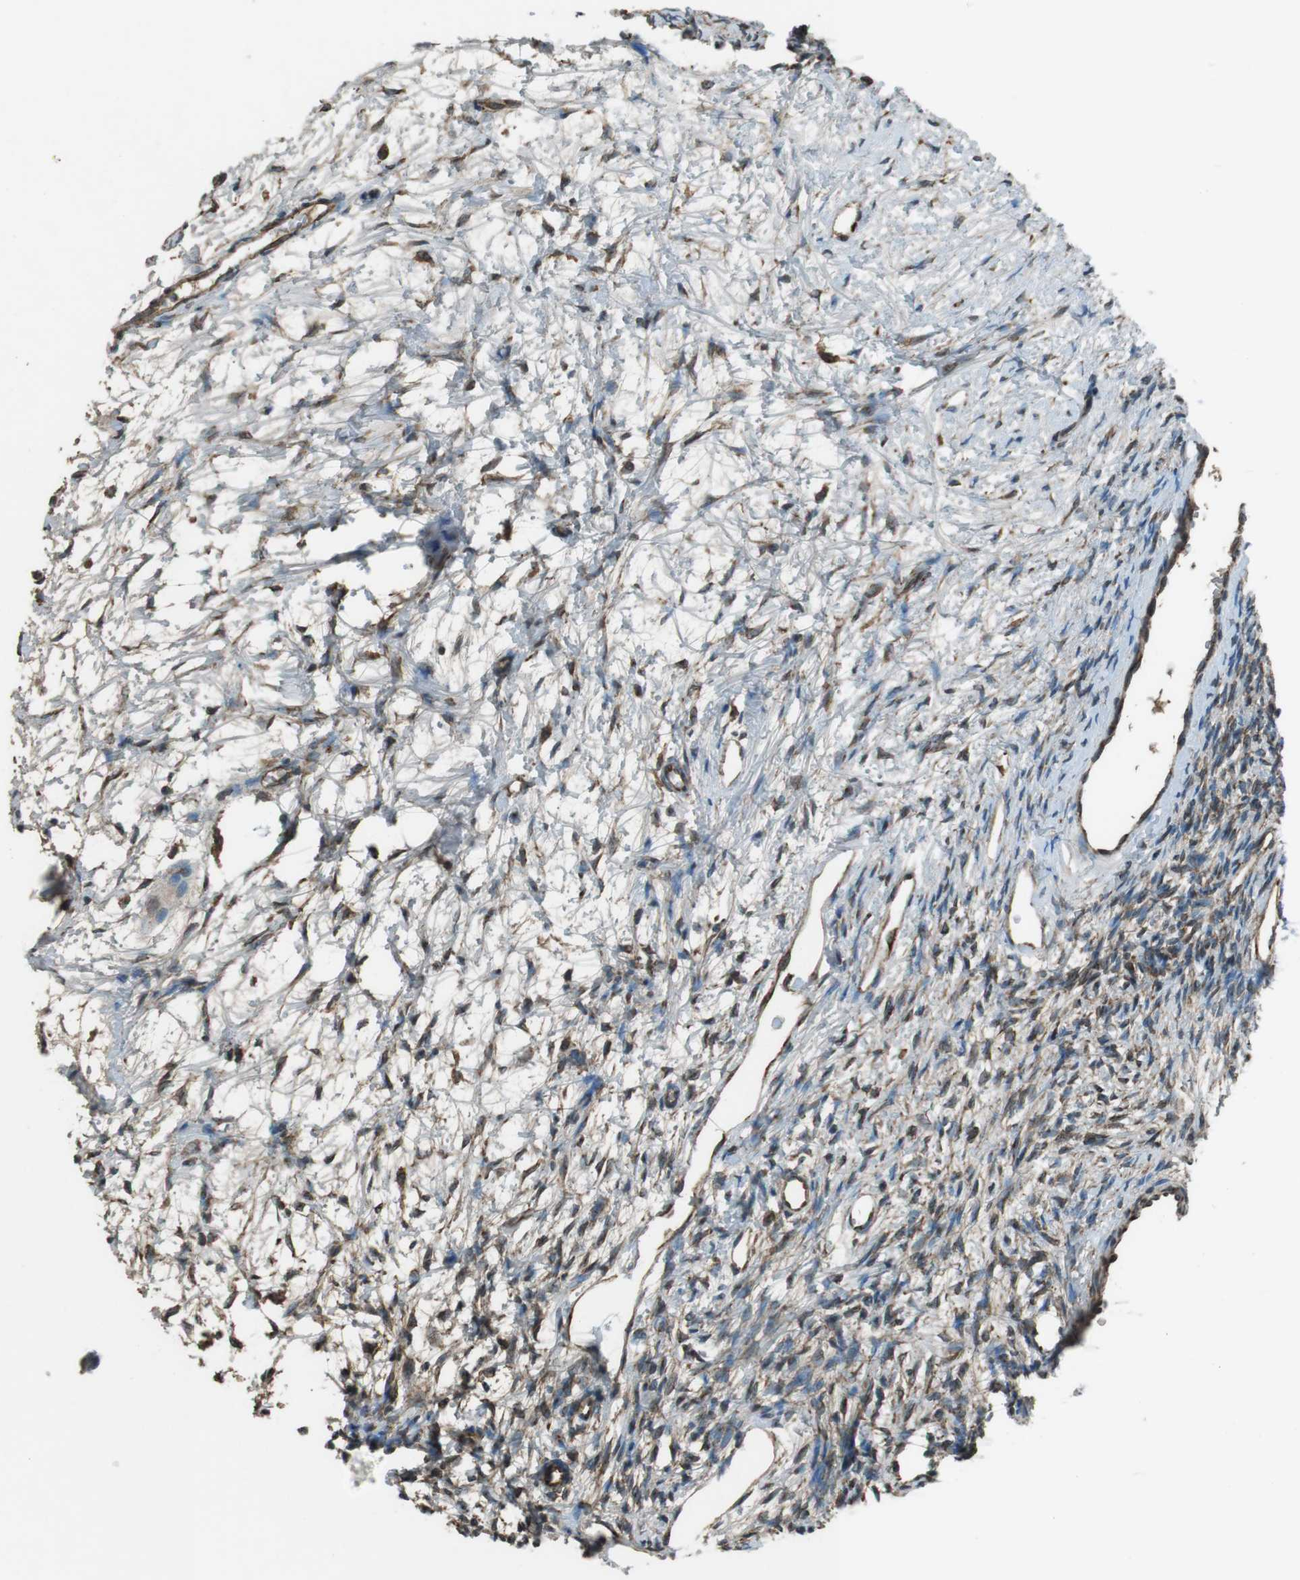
{"staining": {"intensity": "strong", "quantity": ">75%", "location": "cytoplasmic/membranous"}, "tissue": "ovary", "cell_type": "Follicle cells", "image_type": "normal", "snomed": [{"axis": "morphology", "description": "Normal tissue, NOS"}, {"axis": "topography", "description": "Ovary"}], "caption": "Immunohistochemistry (IHC) image of benign ovary: human ovary stained using immunohistochemistry (IHC) displays high levels of strong protein expression localized specifically in the cytoplasmic/membranous of follicle cells, appearing as a cytoplasmic/membranous brown color.", "gene": "KTN1", "patient": {"sex": "female", "age": 33}}